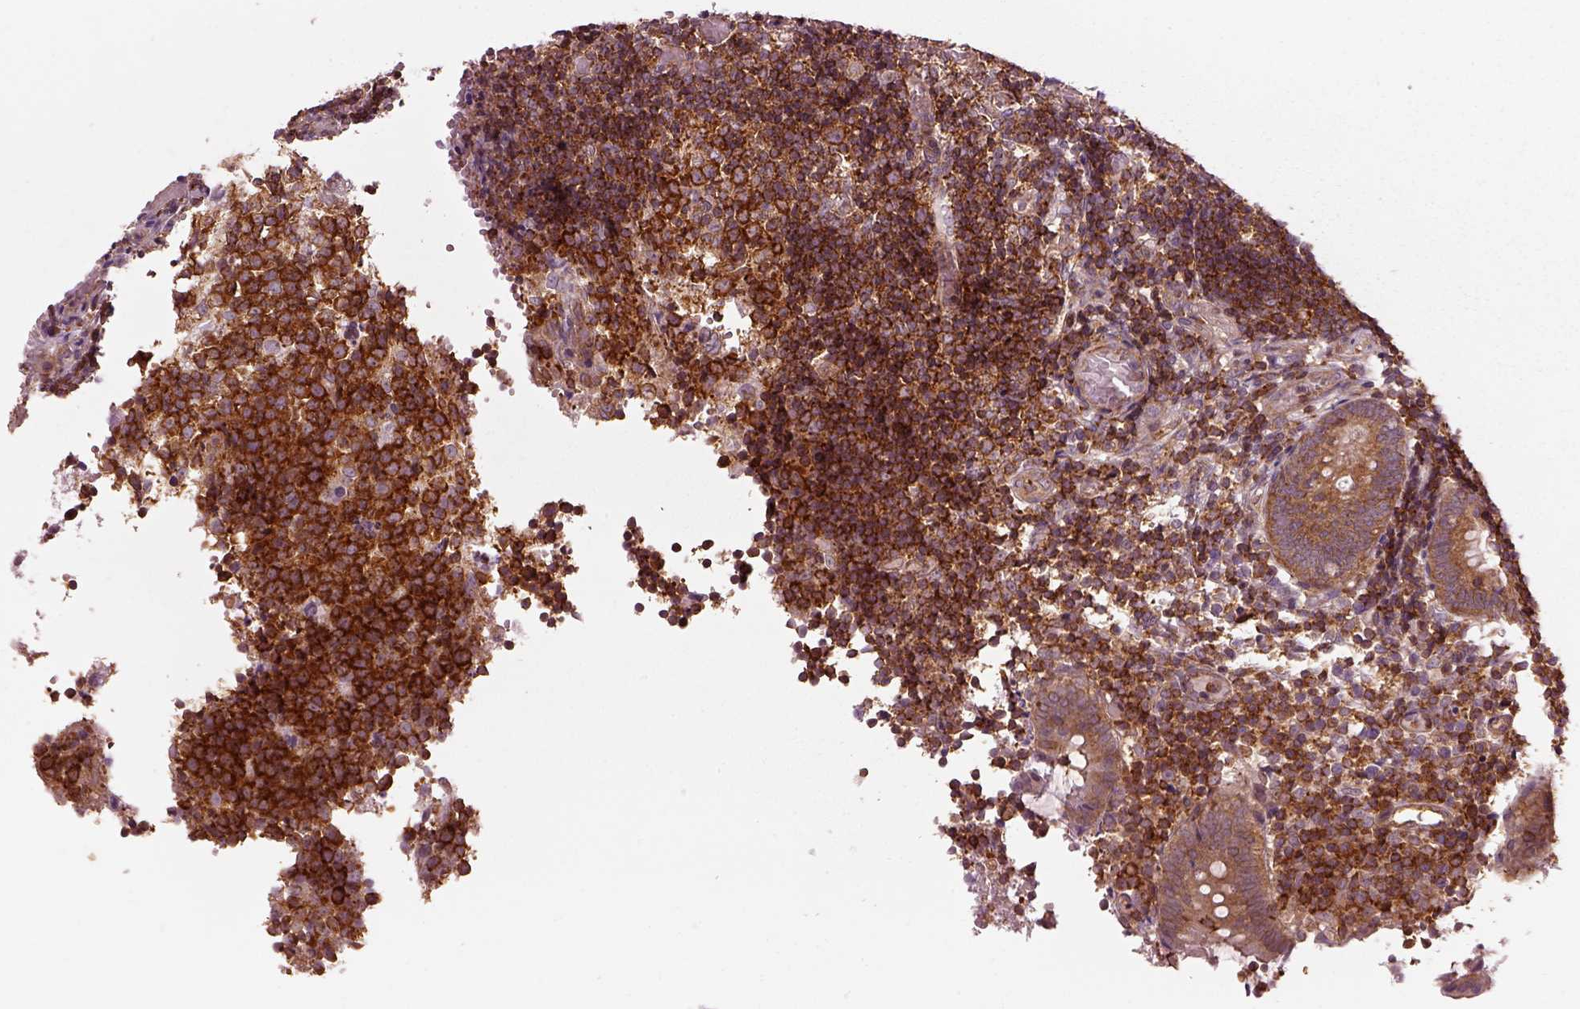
{"staining": {"intensity": "strong", "quantity": ">75%", "location": "cytoplasmic/membranous"}, "tissue": "appendix", "cell_type": "Glandular cells", "image_type": "normal", "snomed": [{"axis": "morphology", "description": "Normal tissue, NOS"}, {"axis": "topography", "description": "Appendix"}], "caption": "Immunohistochemistry (IHC) staining of normal appendix, which demonstrates high levels of strong cytoplasmic/membranous staining in about >75% of glandular cells indicating strong cytoplasmic/membranous protein expression. The staining was performed using DAB (brown) for protein detection and nuclei were counterstained in hematoxylin (blue).", "gene": "LSM14A", "patient": {"sex": "female", "age": 32}}